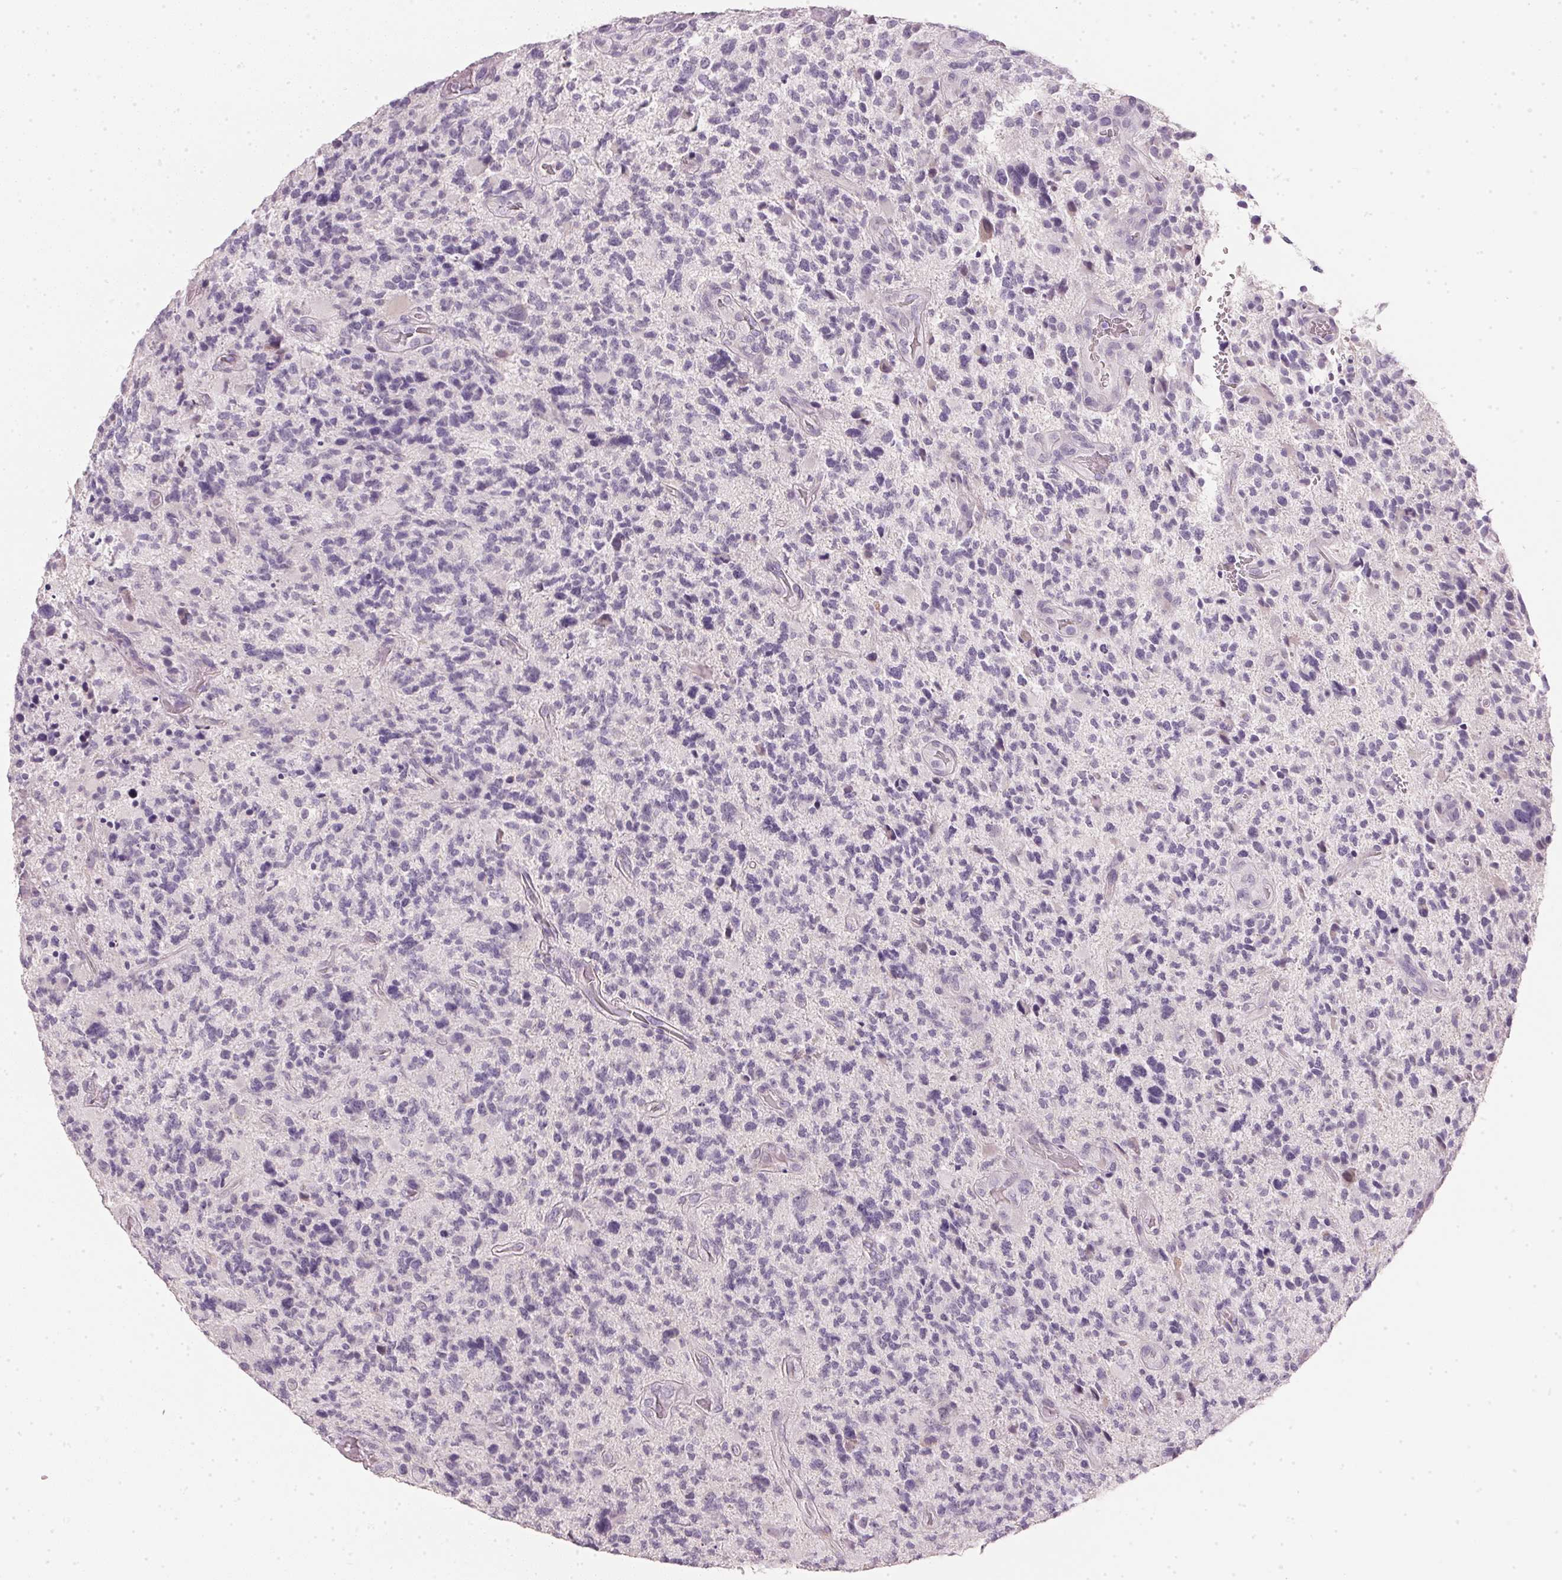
{"staining": {"intensity": "negative", "quantity": "none", "location": "none"}, "tissue": "glioma", "cell_type": "Tumor cells", "image_type": "cancer", "snomed": [{"axis": "morphology", "description": "Glioma, malignant, High grade"}, {"axis": "topography", "description": "Brain"}], "caption": "Photomicrograph shows no significant protein expression in tumor cells of high-grade glioma (malignant).", "gene": "IGFBP1", "patient": {"sex": "female", "age": 71}}